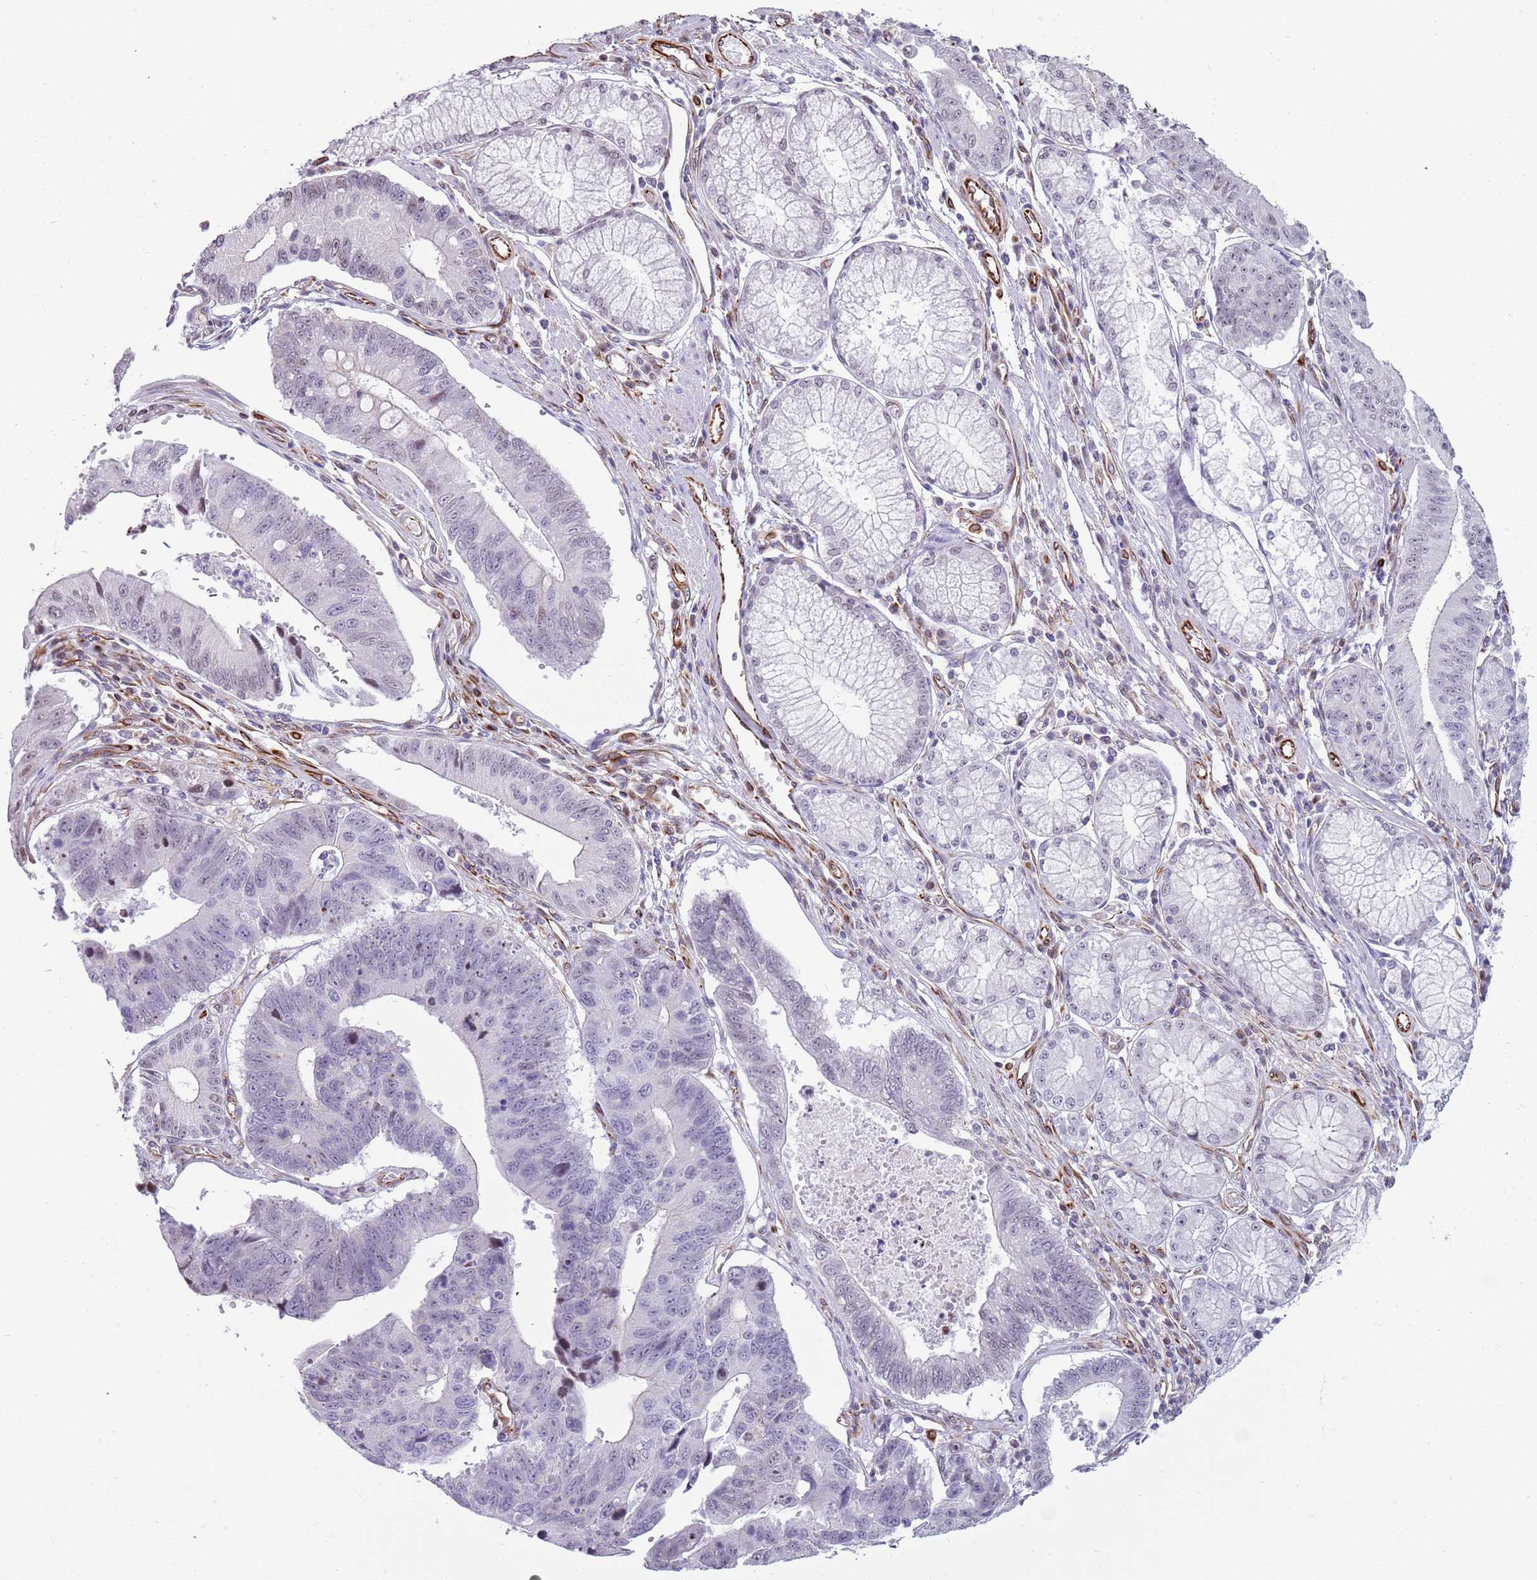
{"staining": {"intensity": "negative", "quantity": "none", "location": "none"}, "tissue": "stomach cancer", "cell_type": "Tumor cells", "image_type": "cancer", "snomed": [{"axis": "morphology", "description": "Adenocarcinoma, NOS"}, {"axis": "topography", "description": "Stomach"}], "caption": "This is an IHC photomicrograph of human stomach adenocarcinoma. There is no positivity in tumor cells.", "gene": "NBPF3", "patient": {"sex": "male", "age": 59}}